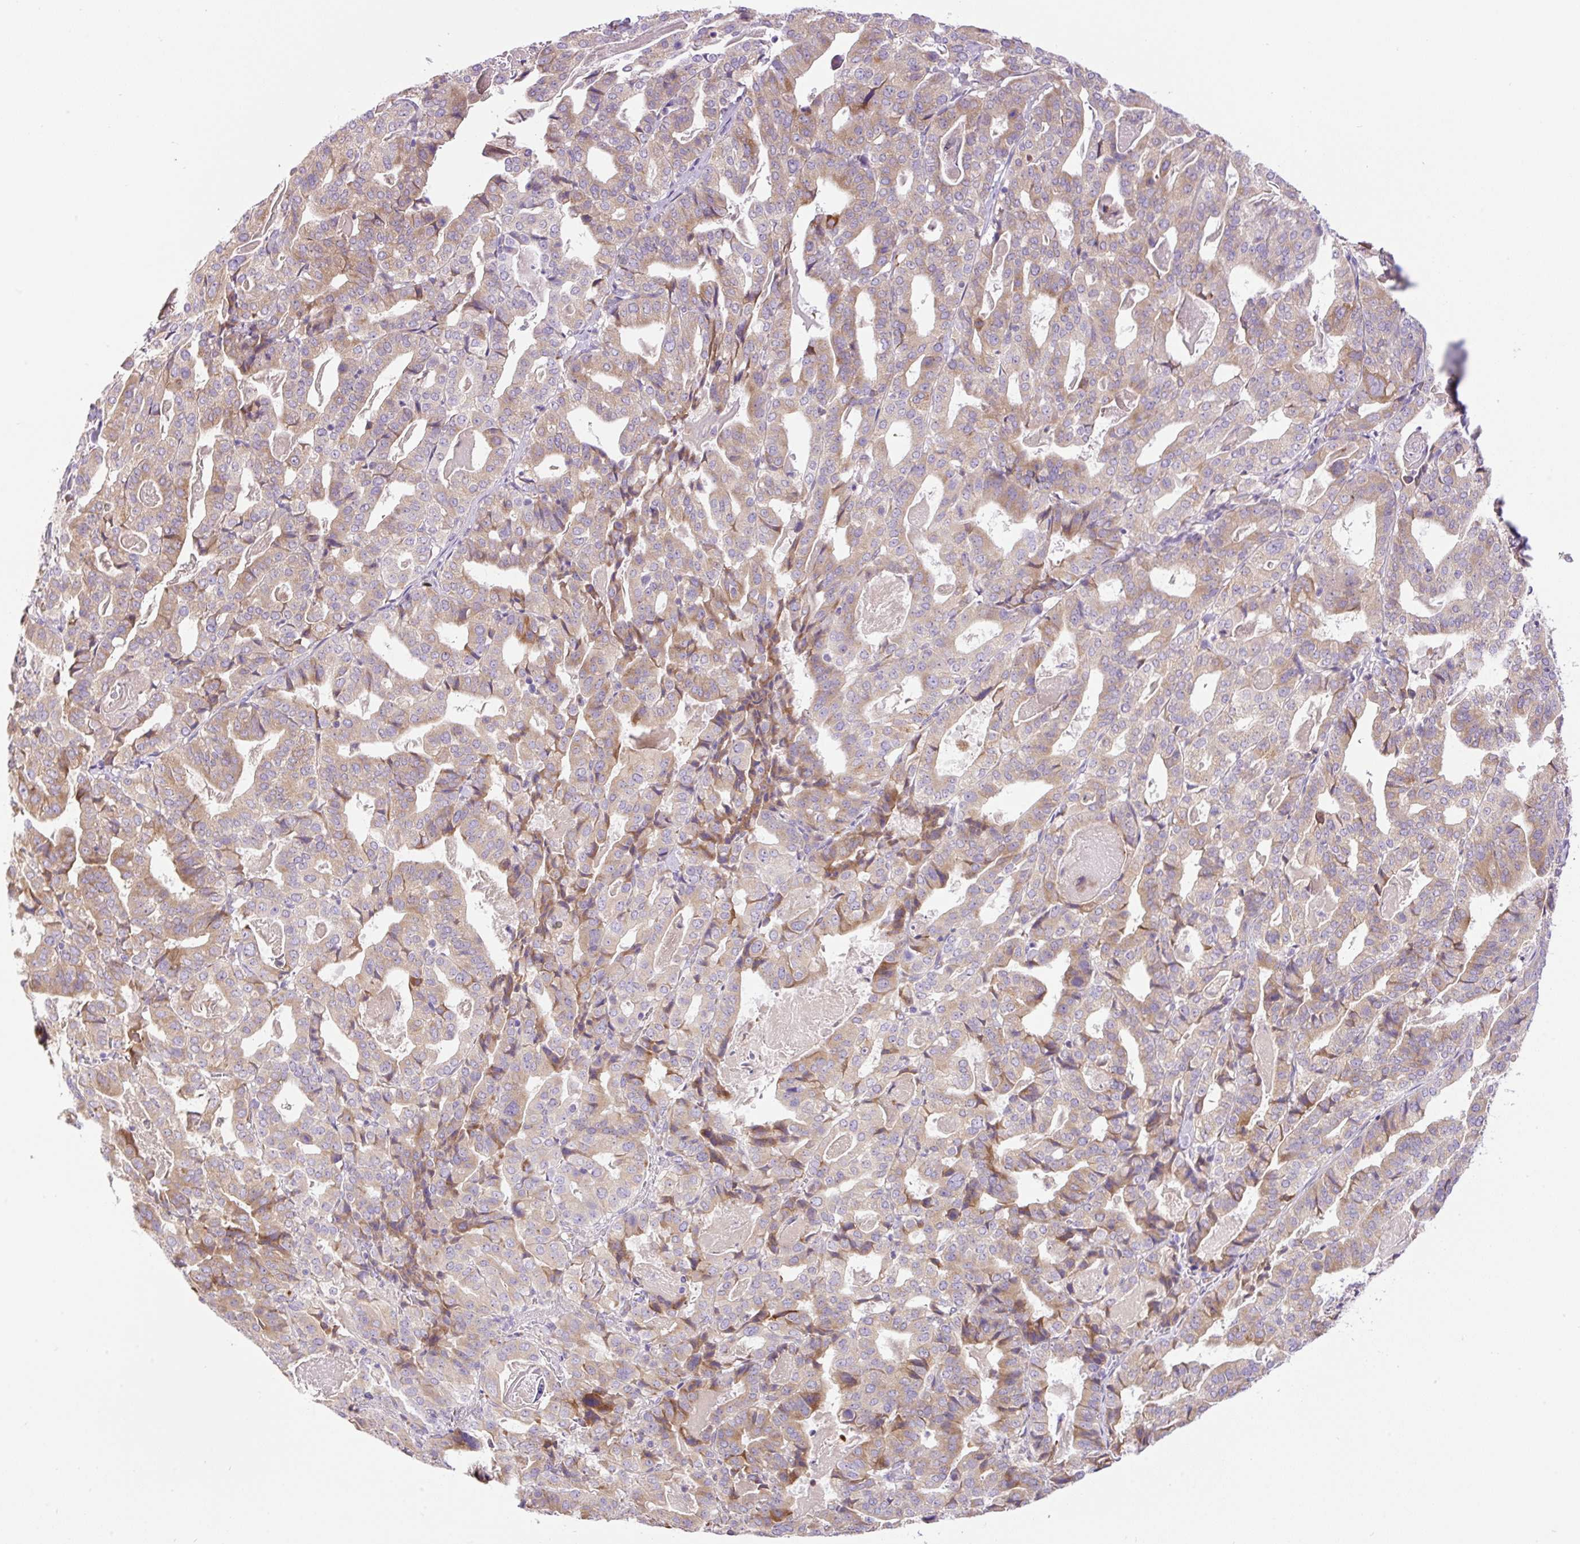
{"staining": {"intensity": "moderate", "quantity": "25%-75%", "location": "cytoplasmic/membranous"}, "tissue": "stomach cancer", "cell_type": "Tumor cells", "image_type": "cancer", "snomed": [{"axis": "morphology", "description": "Adenocarcinoma, NOS"}, {"axis": "topography", "description": "Stomach"}], "caption": "Immunohistochemical staining of human stomach adenocarcinoma demonstrates medium levels of moderate cytoplasmic/membranous positivity in approximately 25%-75% of tumor cells.", "gene": "POFUT1", "patient": {"sex": "male", "age": 48}}